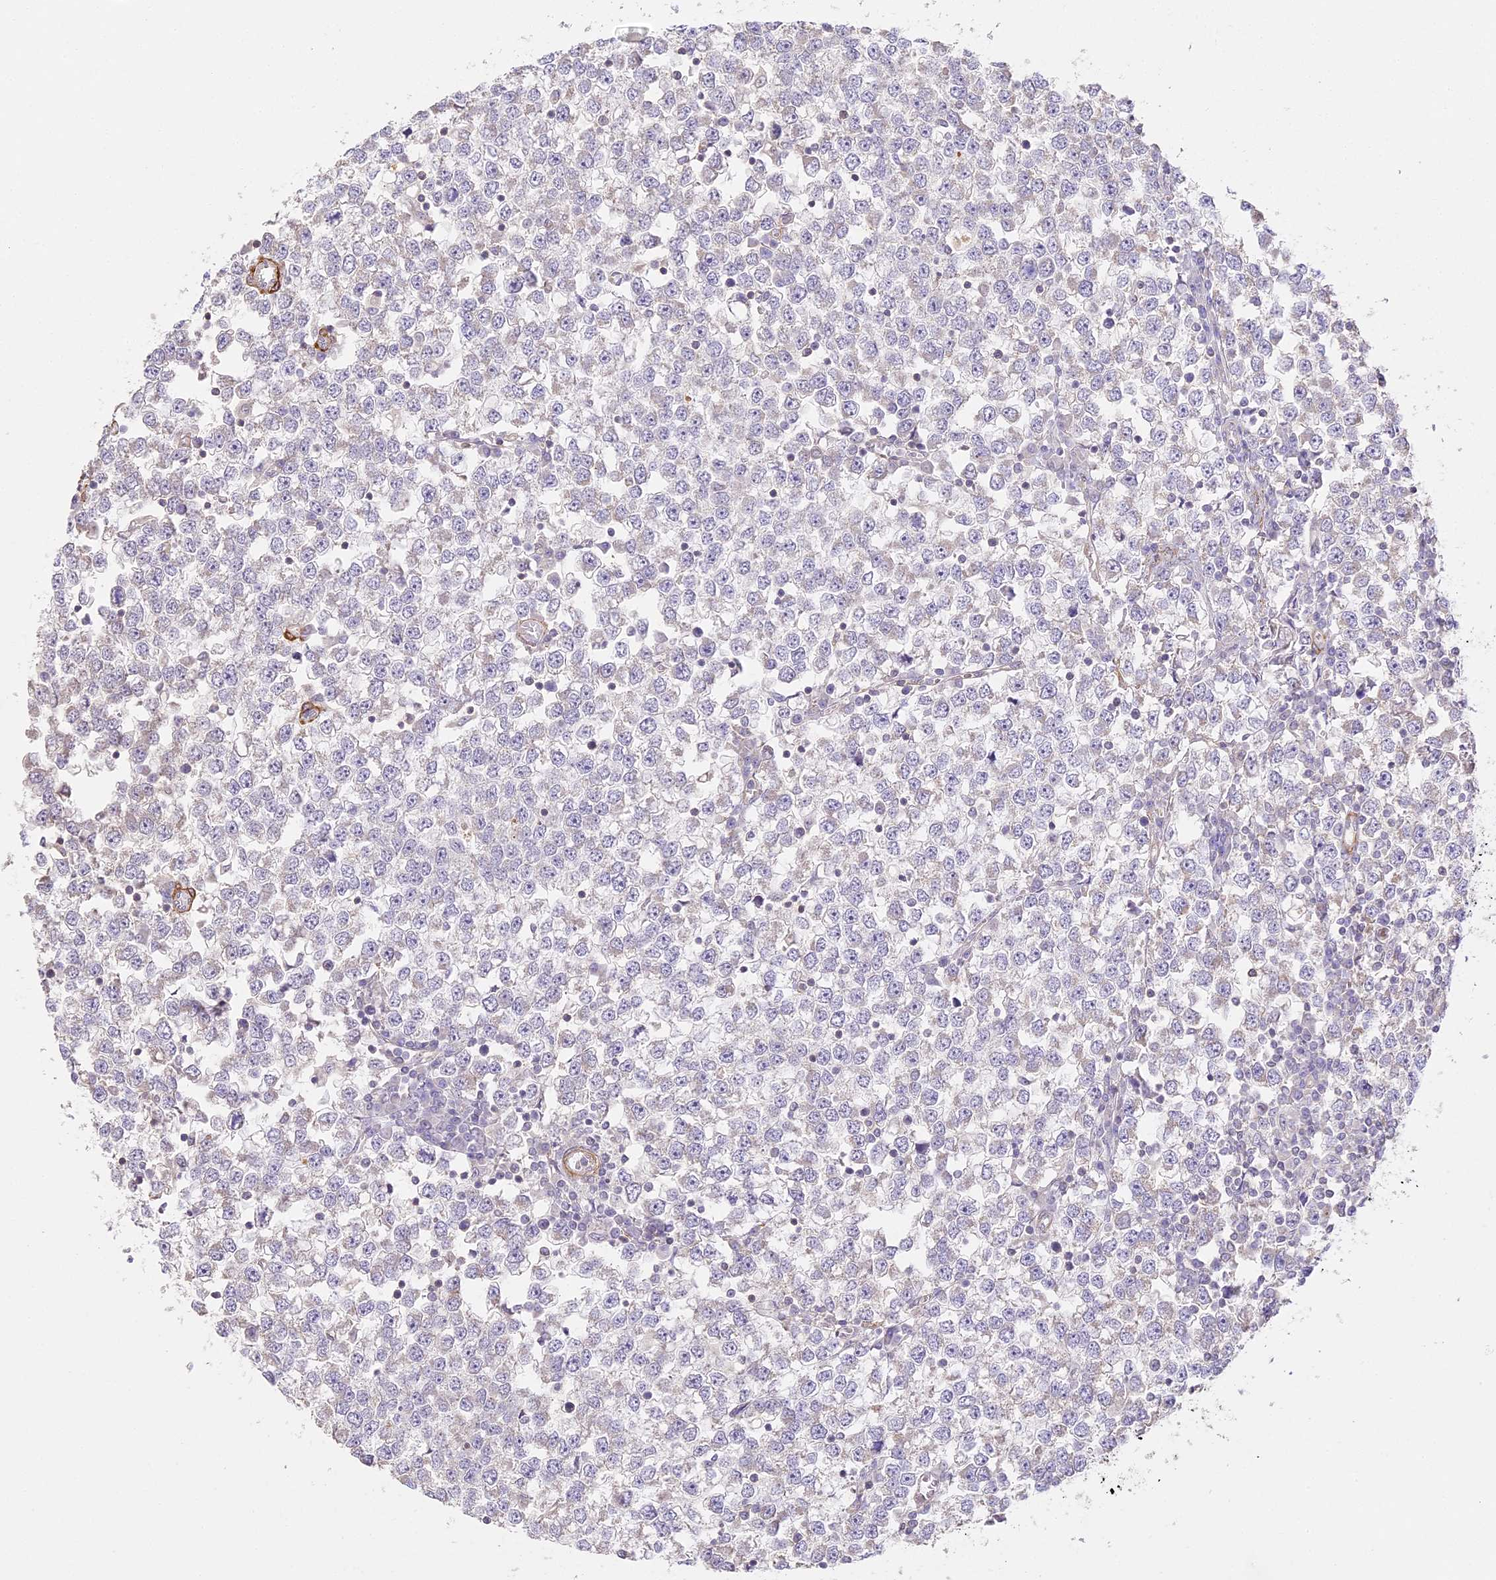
{"staining": {"intensity": "negative", "quantity": "none", "location": "none"}, "tissue": "testis cancer", "cell_type": "Tumor cells", "image_type": "cancer", "snomed": [{"axis": "morphology", "description": "Seminoma, NOS"}, {"axis": "topography", "description": "Testis"}], "caption": "DAB (3,3'-diaminobenzidine) immunohistochemical staining of testis seminoma shows no significant positivity in tumor cells.", "gene": "MED28", "patient": {"sex": "male", "age": 65}}